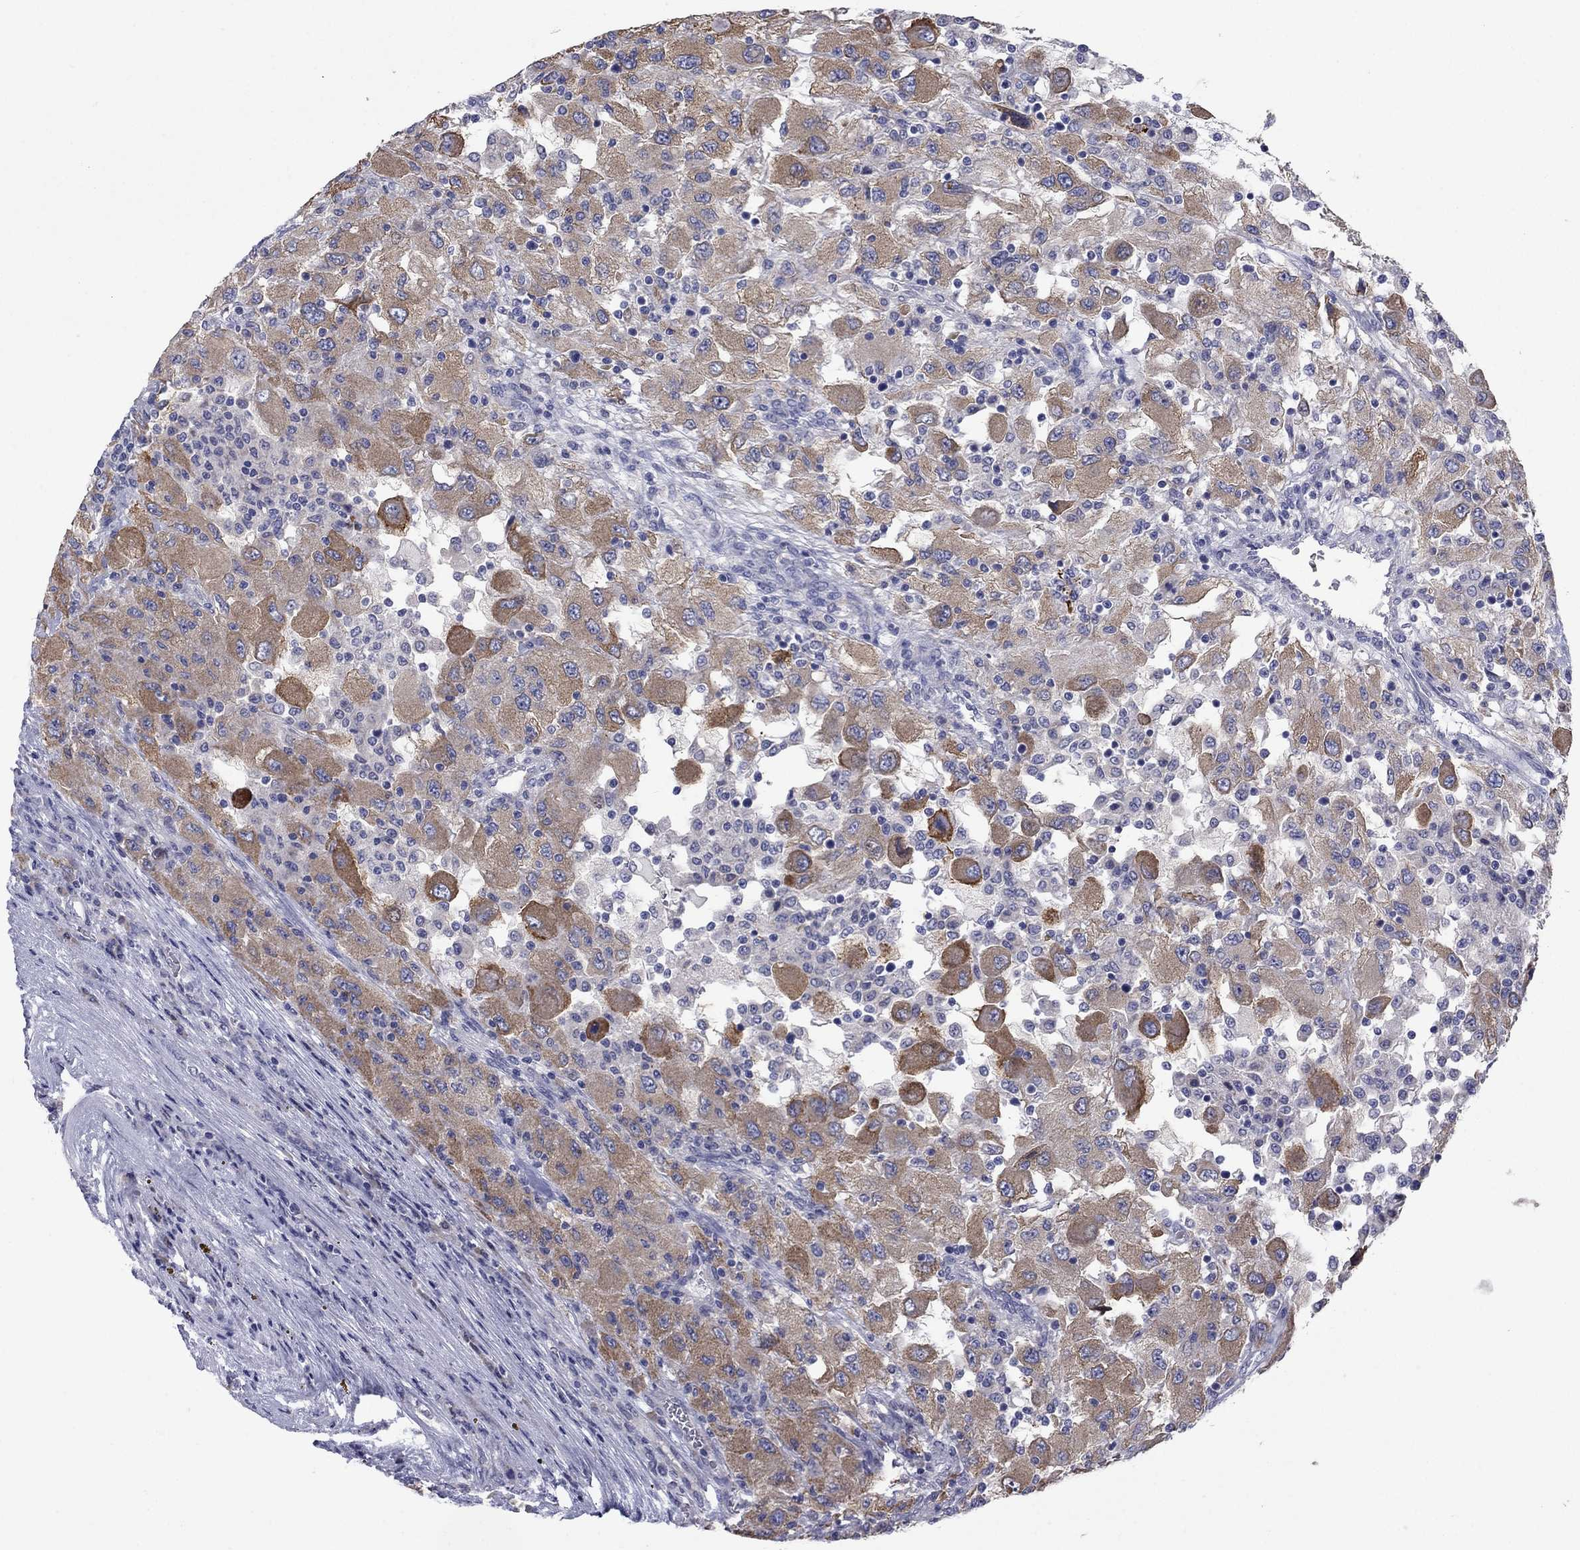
{"staining": {"intensity": "moderate", "quantity": "25%-75%", "location": "cytoplasmic/membranous"}, "tissue": "renal cancer", "cell_type": "Tumor cells", "image_type": "cancer", "snomed": [{"axis": "morphology", "description": "Adenocarcinoma, NOS"}, {"axis": "topography", "description": "Kidney"}], "caption": "Brown immunohistochemical staining in human renal cancer shows moderate cytoplasmic/membranous staining in approximately 25%-75% of tumor cells.", "gene": "TMPRSS11A", "patient": {"sex": "female", "age": 67}}